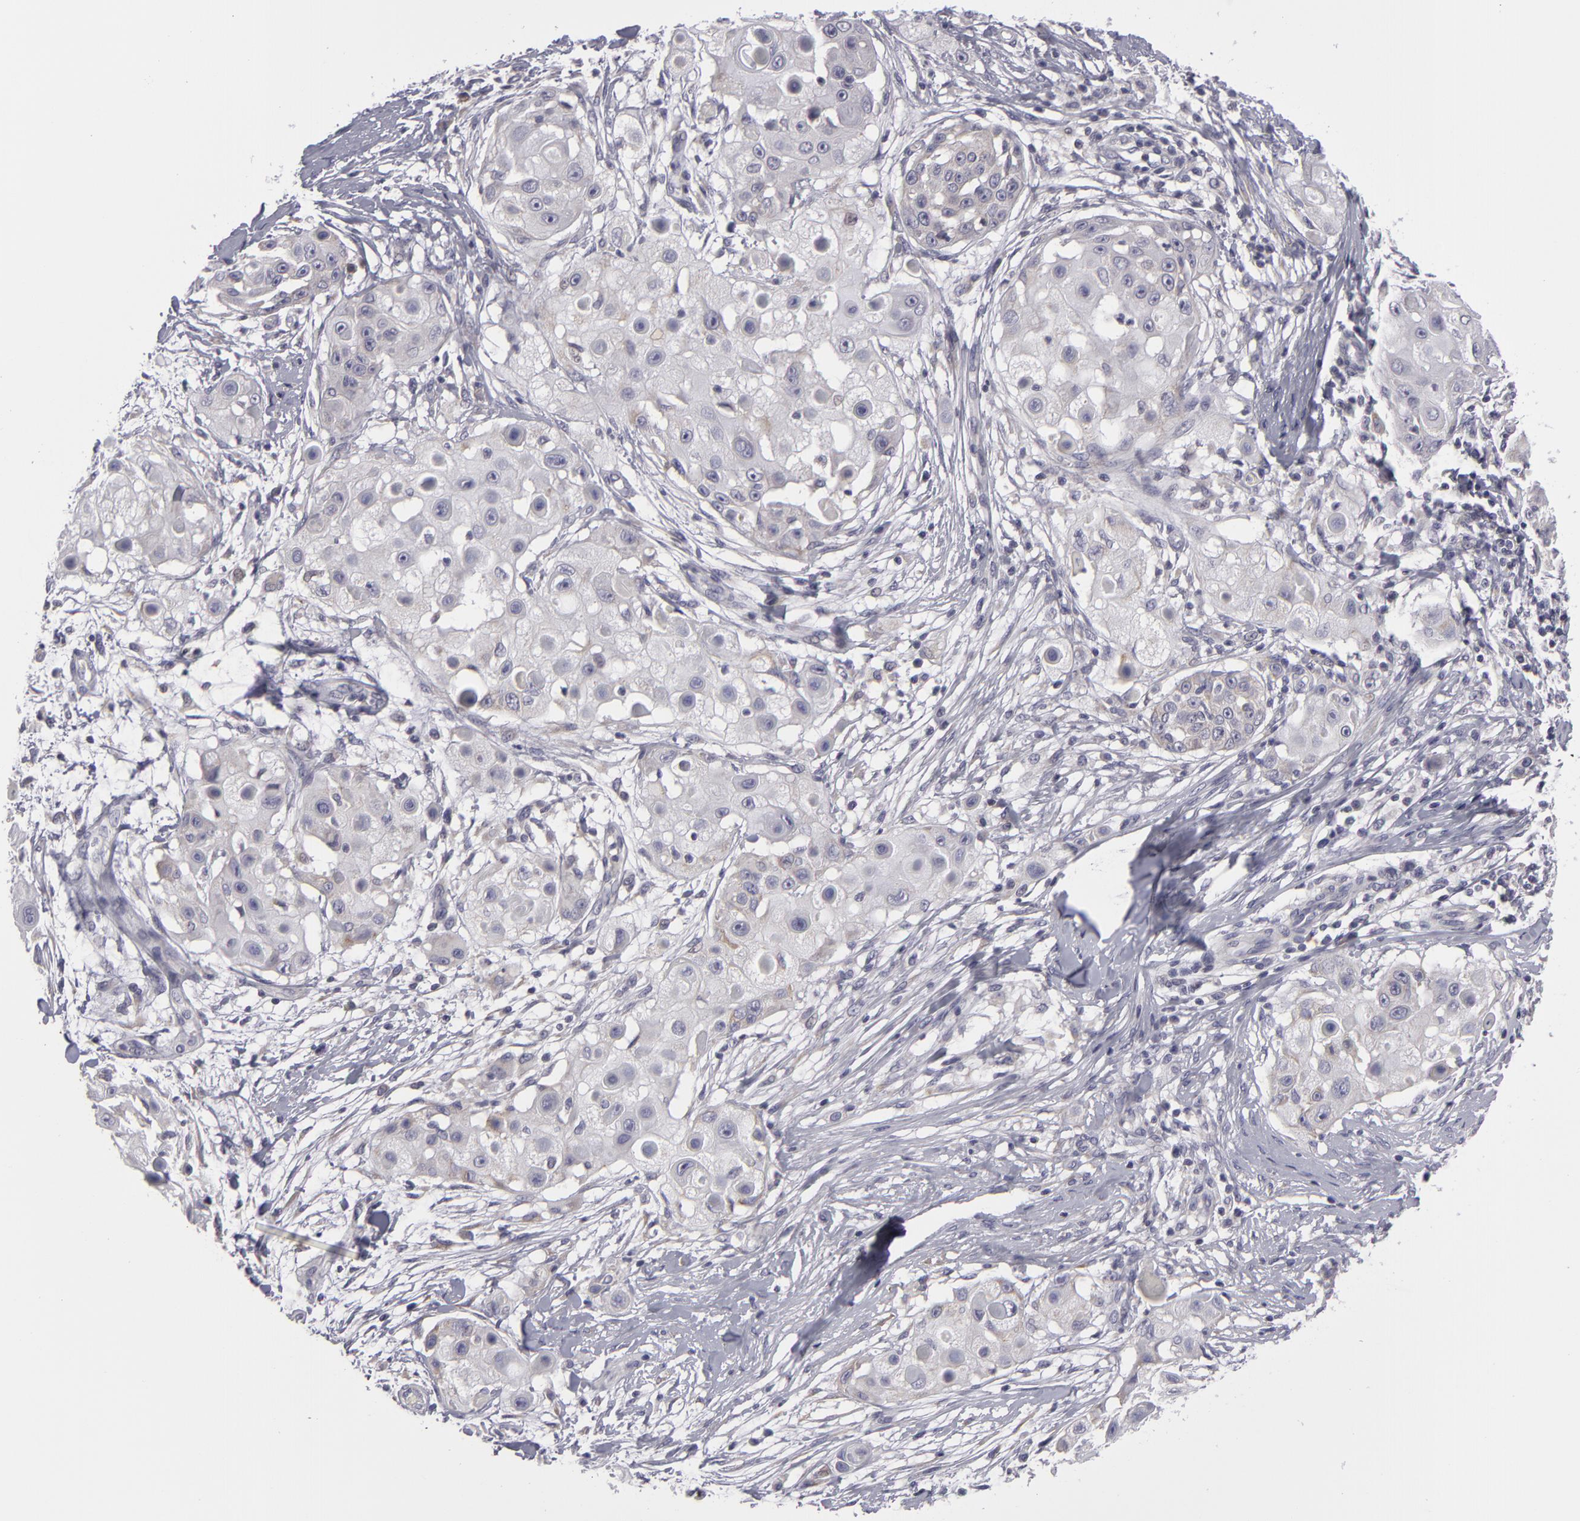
{"staining": {"intensity": "weak", "quantity": "<25%", "location": "cytoplasmic/membranous"}, "tissue": "skin cancer", "cell_type": "Tumor cells", "image_type": "cancer", "snomed": [{"axis": "morphology", "description": "Squamous cell carcinoma, NOS"}, {"axis": "topography", "description": "Skin"}], "caption": "Immunohistochemistry (IHC) image of human squamous cell carcinoma (skin) stained for a protein (brown), which displays no positivity in tumor cells.", "gene": "ATP2B3", "patient": {"sex": "female", "age": 57}}